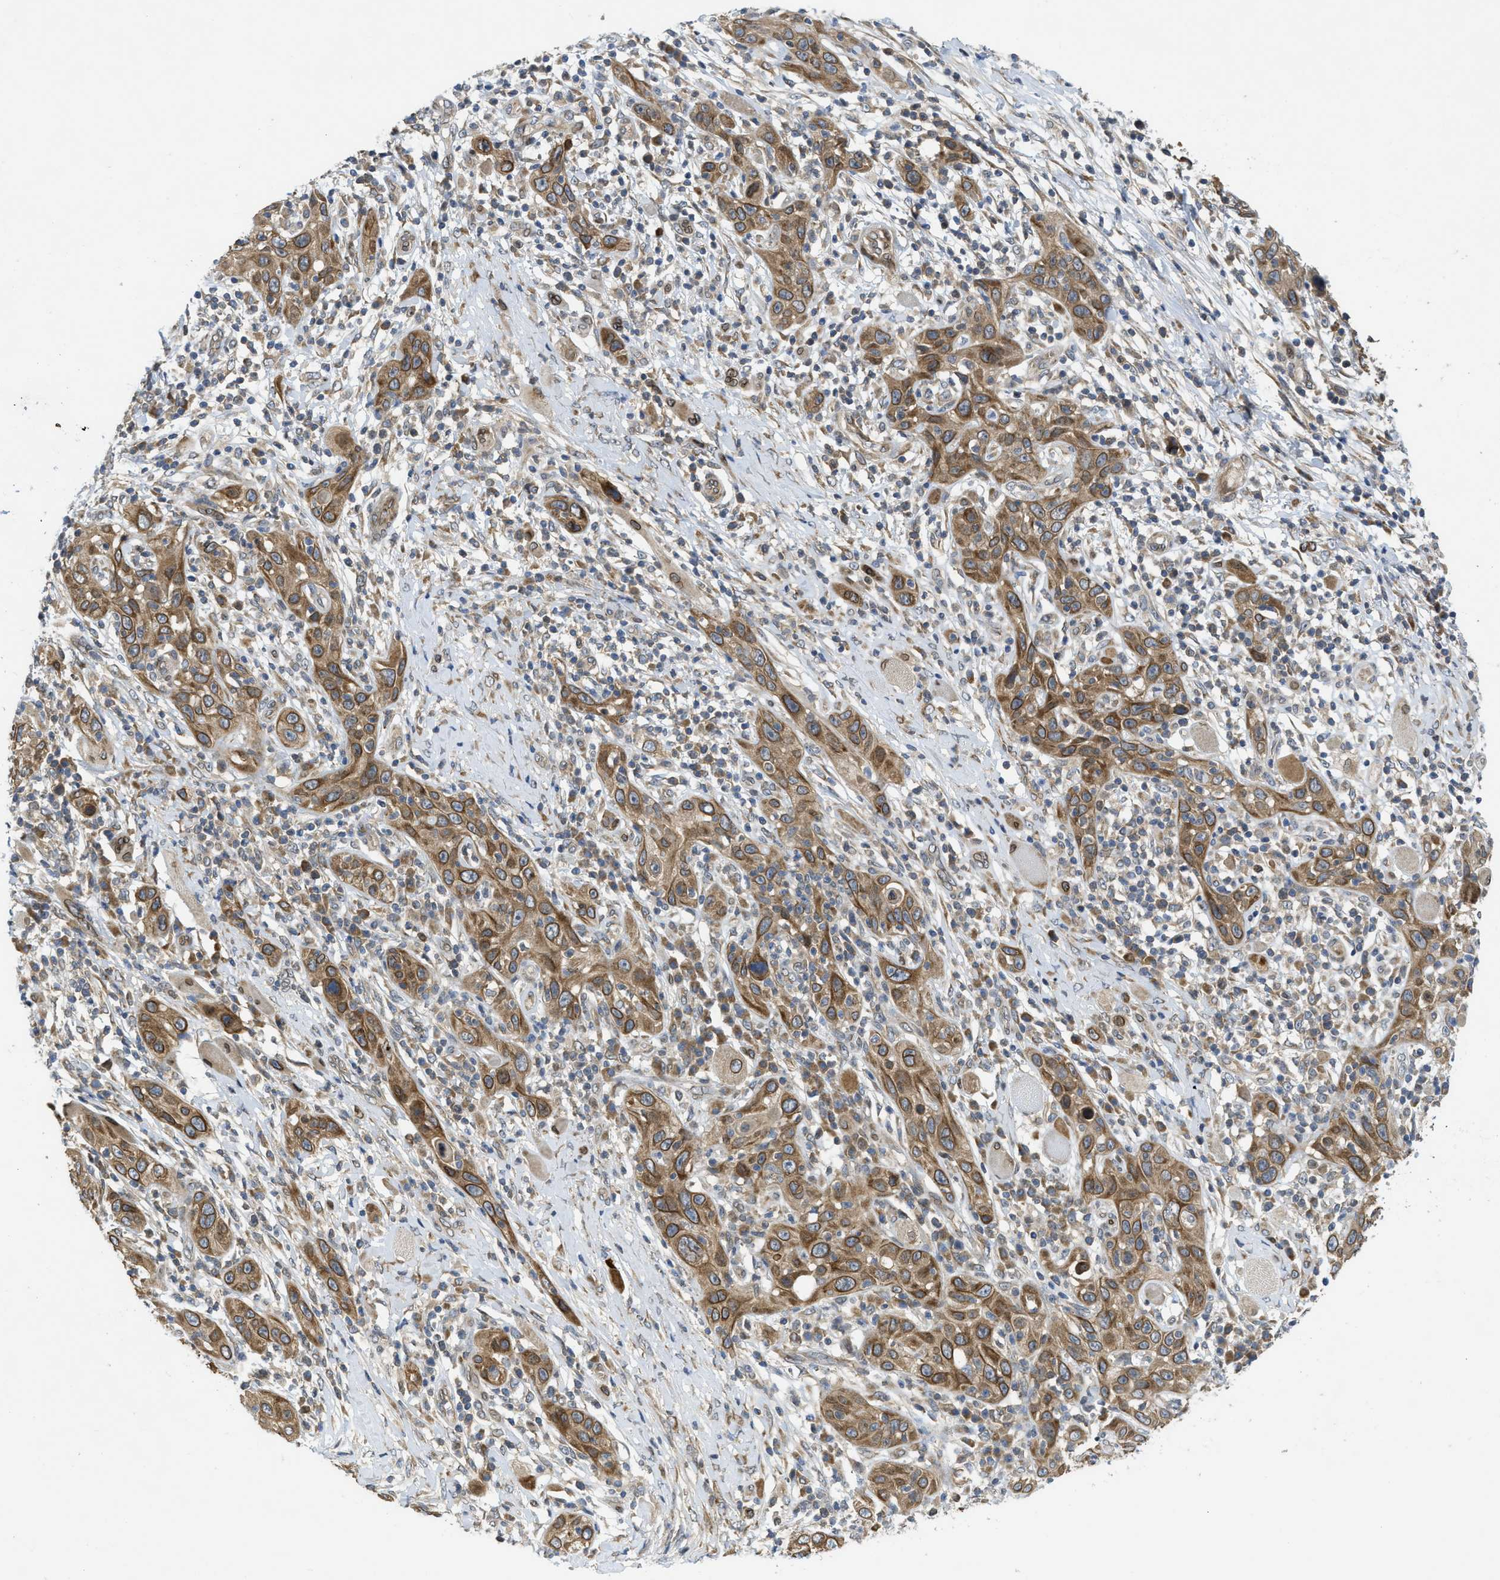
{"staining": {"intensity": "moderate", "quantity": ">75%", "location": "cytoplasmic/membranous"}, "tissue": "skin cancer", "cell_type": "Tumor cells", "image_type": "cancer", "snomed": [{"axis": "morphology", "description": "Squamous cell carcinoma, NOS"}, {"axis": "topography", "description": "Skin"}], "caption": "Tumor cells display medium levels of moderate cytoplasmic/membranous staining in about >75% of cells in human skin cancer (squamous cell carcinoma). The protein is shown in brown color, while the nuclei are stained blue.", "gene": "EIF2AK3", "patient": {"sex": "female", "age": 88}}